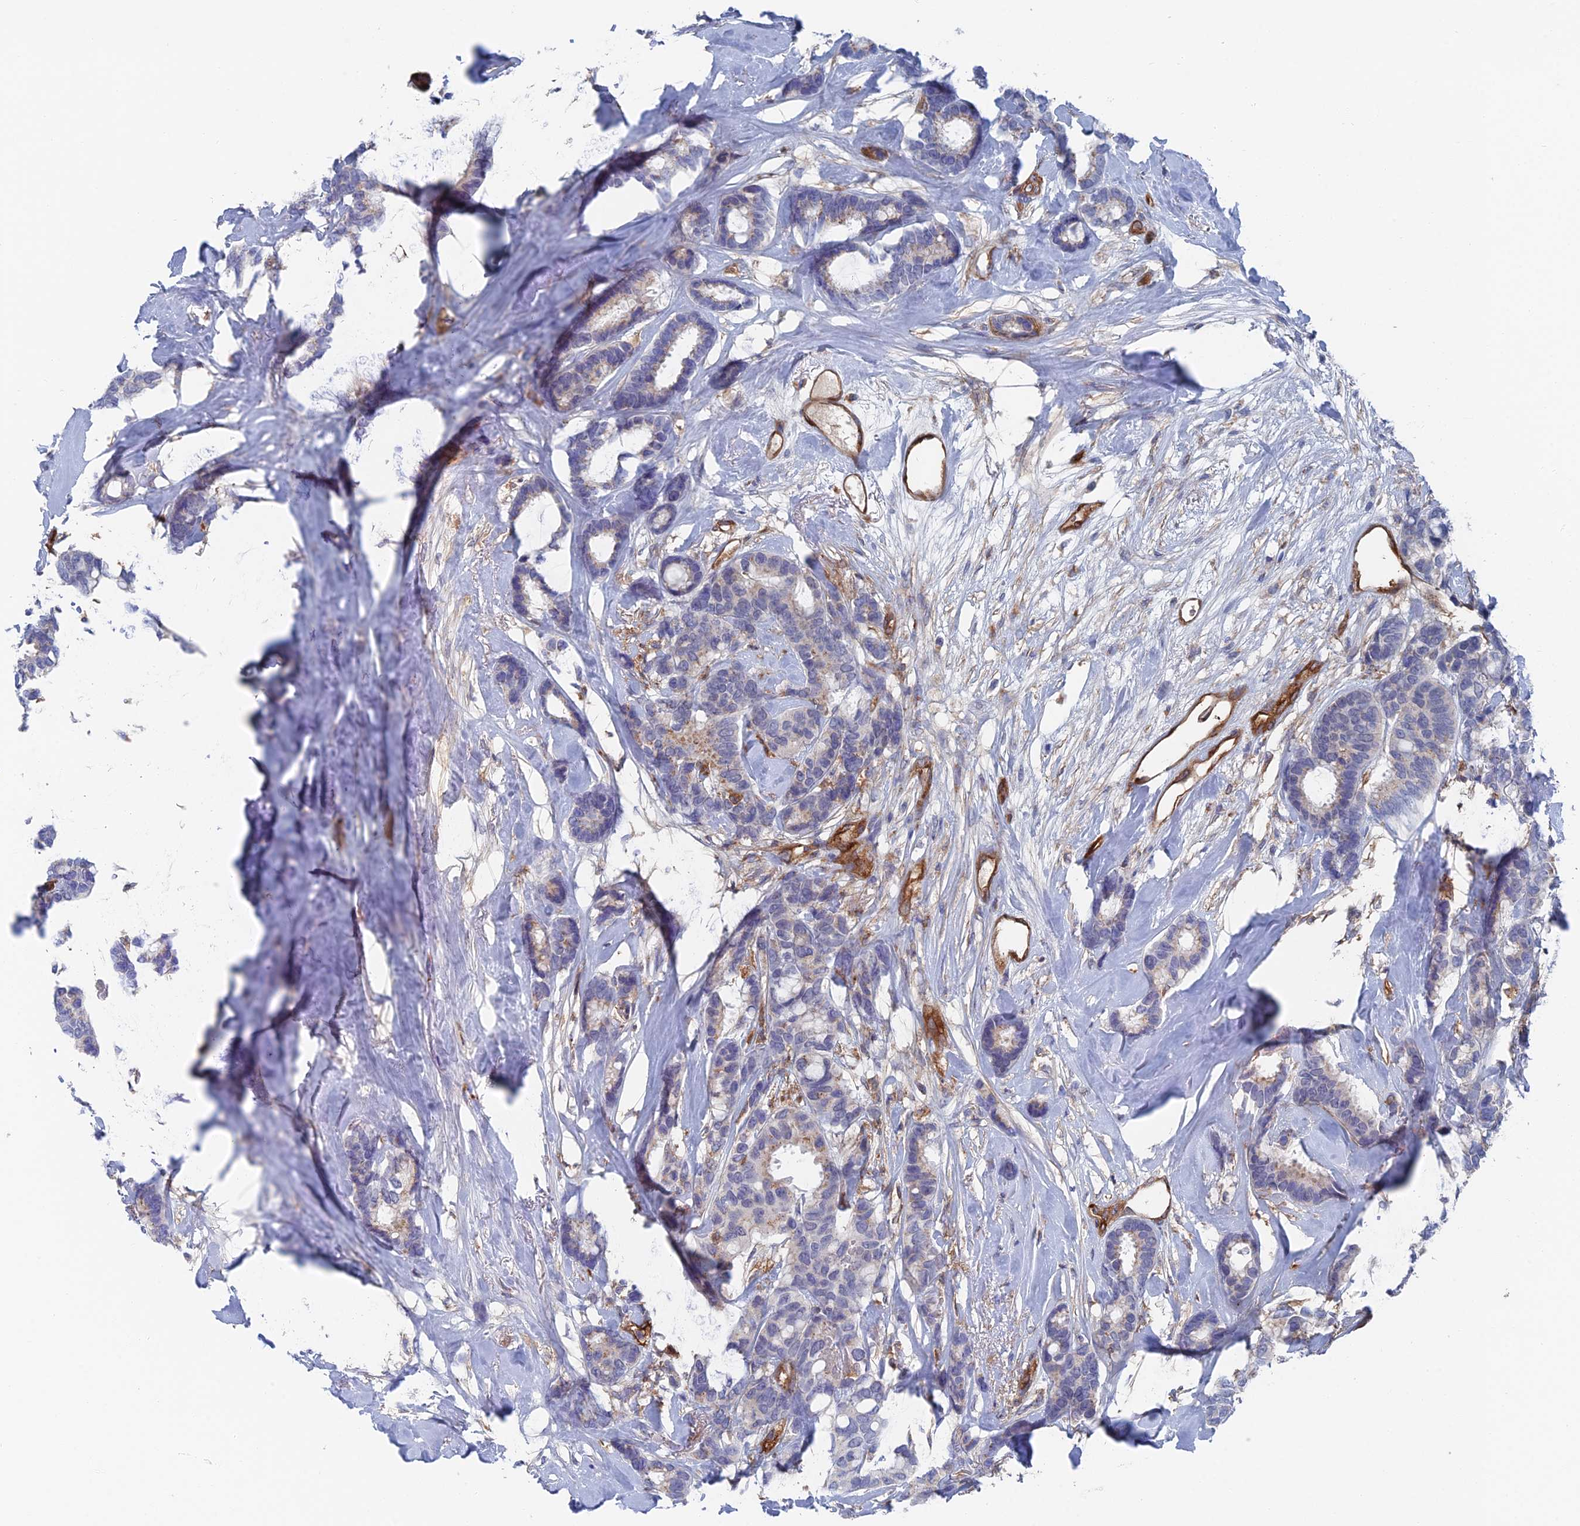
{"staining": {"intensity": "negative", "quantity": "none", "location": "none"}, "tissue": "breast cancer", "cell_type": "Tumor cells", "image_type": "cancer", "snomed": [{"axis": "morphology", "description": "Duct carcinoma"}, {"axis": "topography", "description": "Breast"}], "caption": "Tumor cells are negative for brown protein staining in breast cancer (infiltrating ductal carcinoma). (DAB immunohistochemistry, high magnification).", "gene": "ARAP3", "patient": {"sex": "female", "age": 87}}